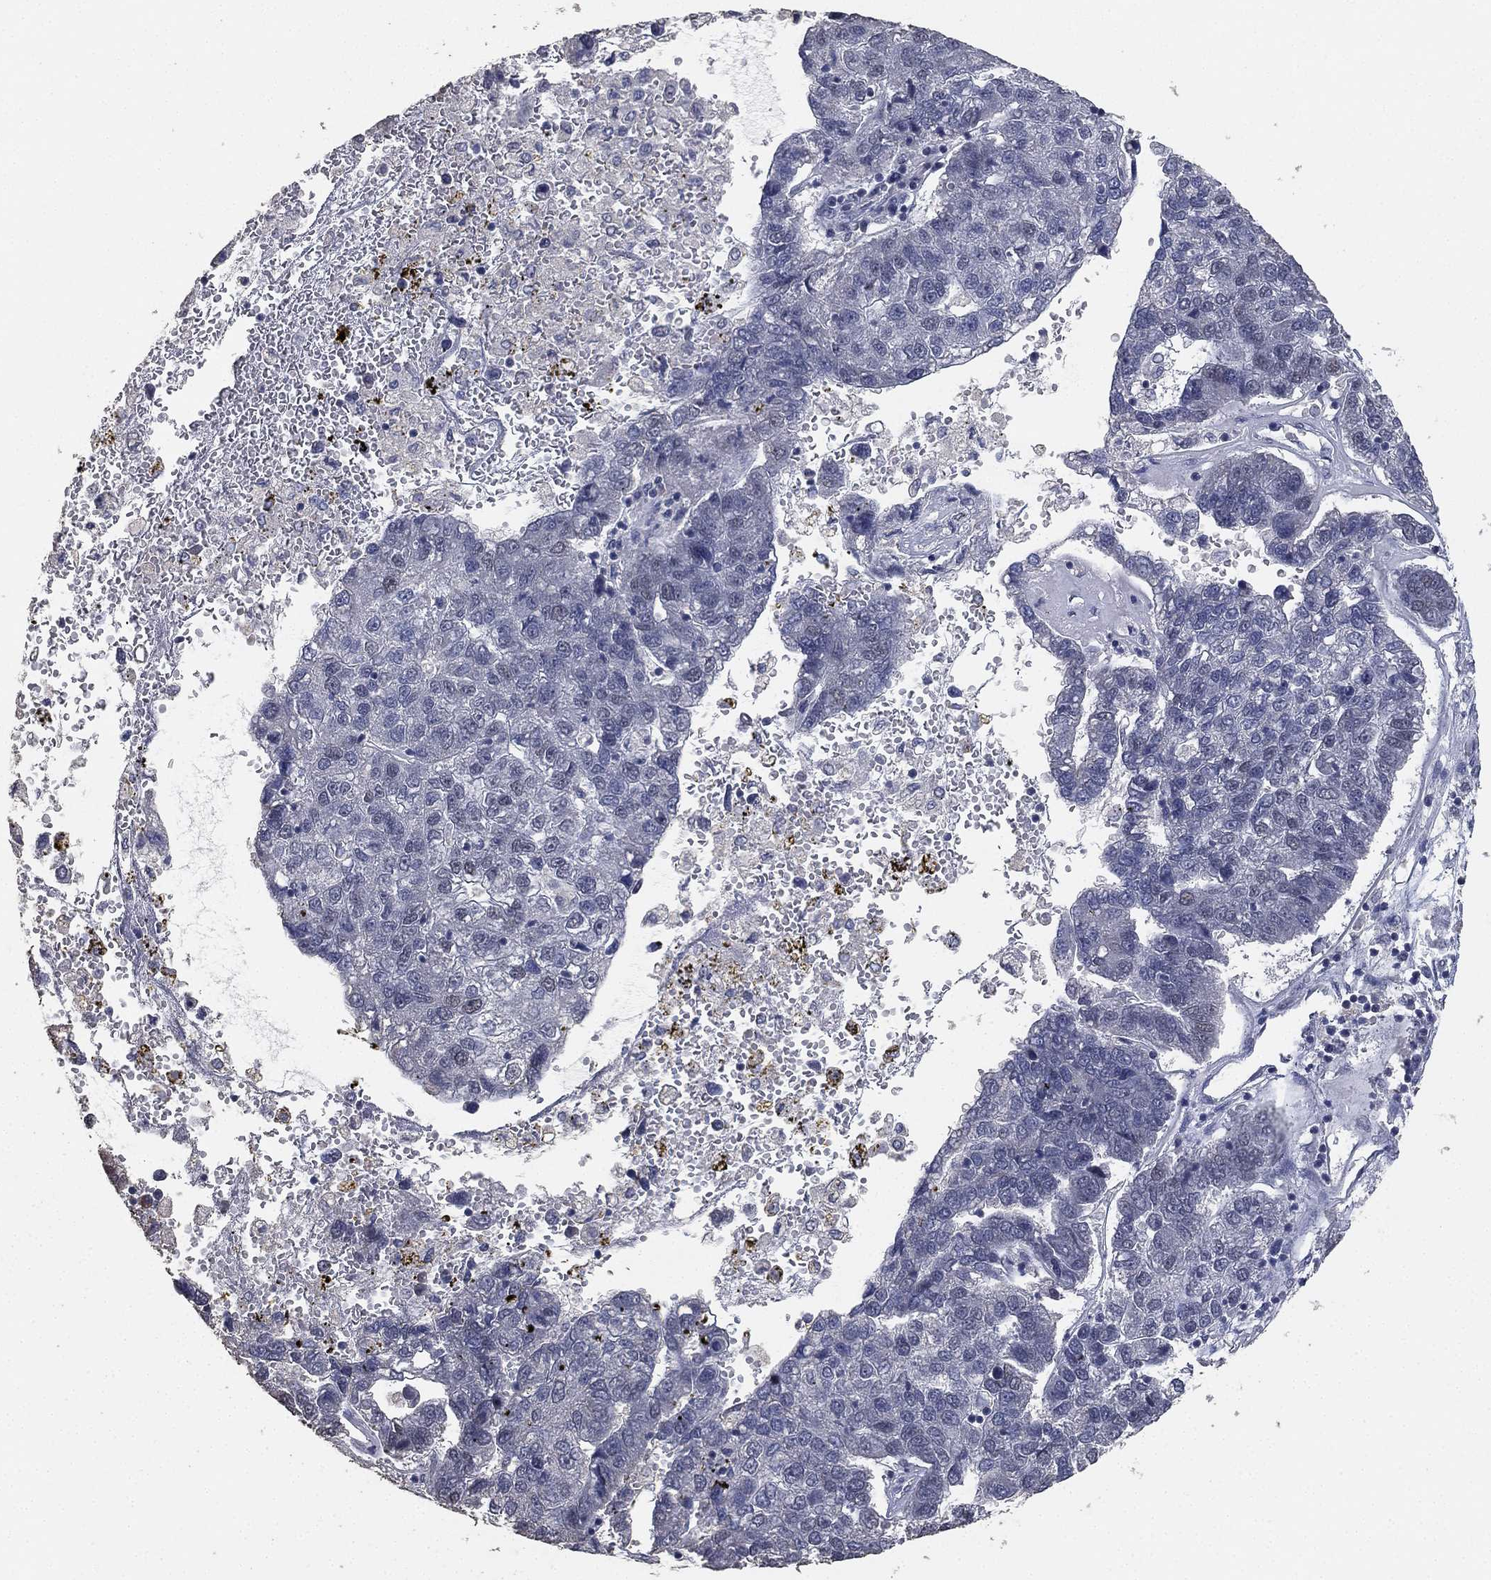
{"staining": {"intensity": "negative", "quantity": "none", "location": "none"}, "tissue": "pancreatic cancer", "cell_type": "Tumor cells", "image_type": "cancer", "snomed": [{"axis": "morphology", "description": "Adenocarcinoma, NOS"}, {"axis": "topography", "description": "Pancreas"}], "caption": "Immunohistochemistry (IHC) of pancreatic adenocarcinoma shows no staining in tumor cells. The staining was performed using DAB (3,3'-diaminobenzidine) to visualize the protein expression in brown, while the nuclei were stained in blue with hematoxylin (Magnification: 20x).", "gene": "DSG1", "patient": {"sex": "female", "age": 61}}